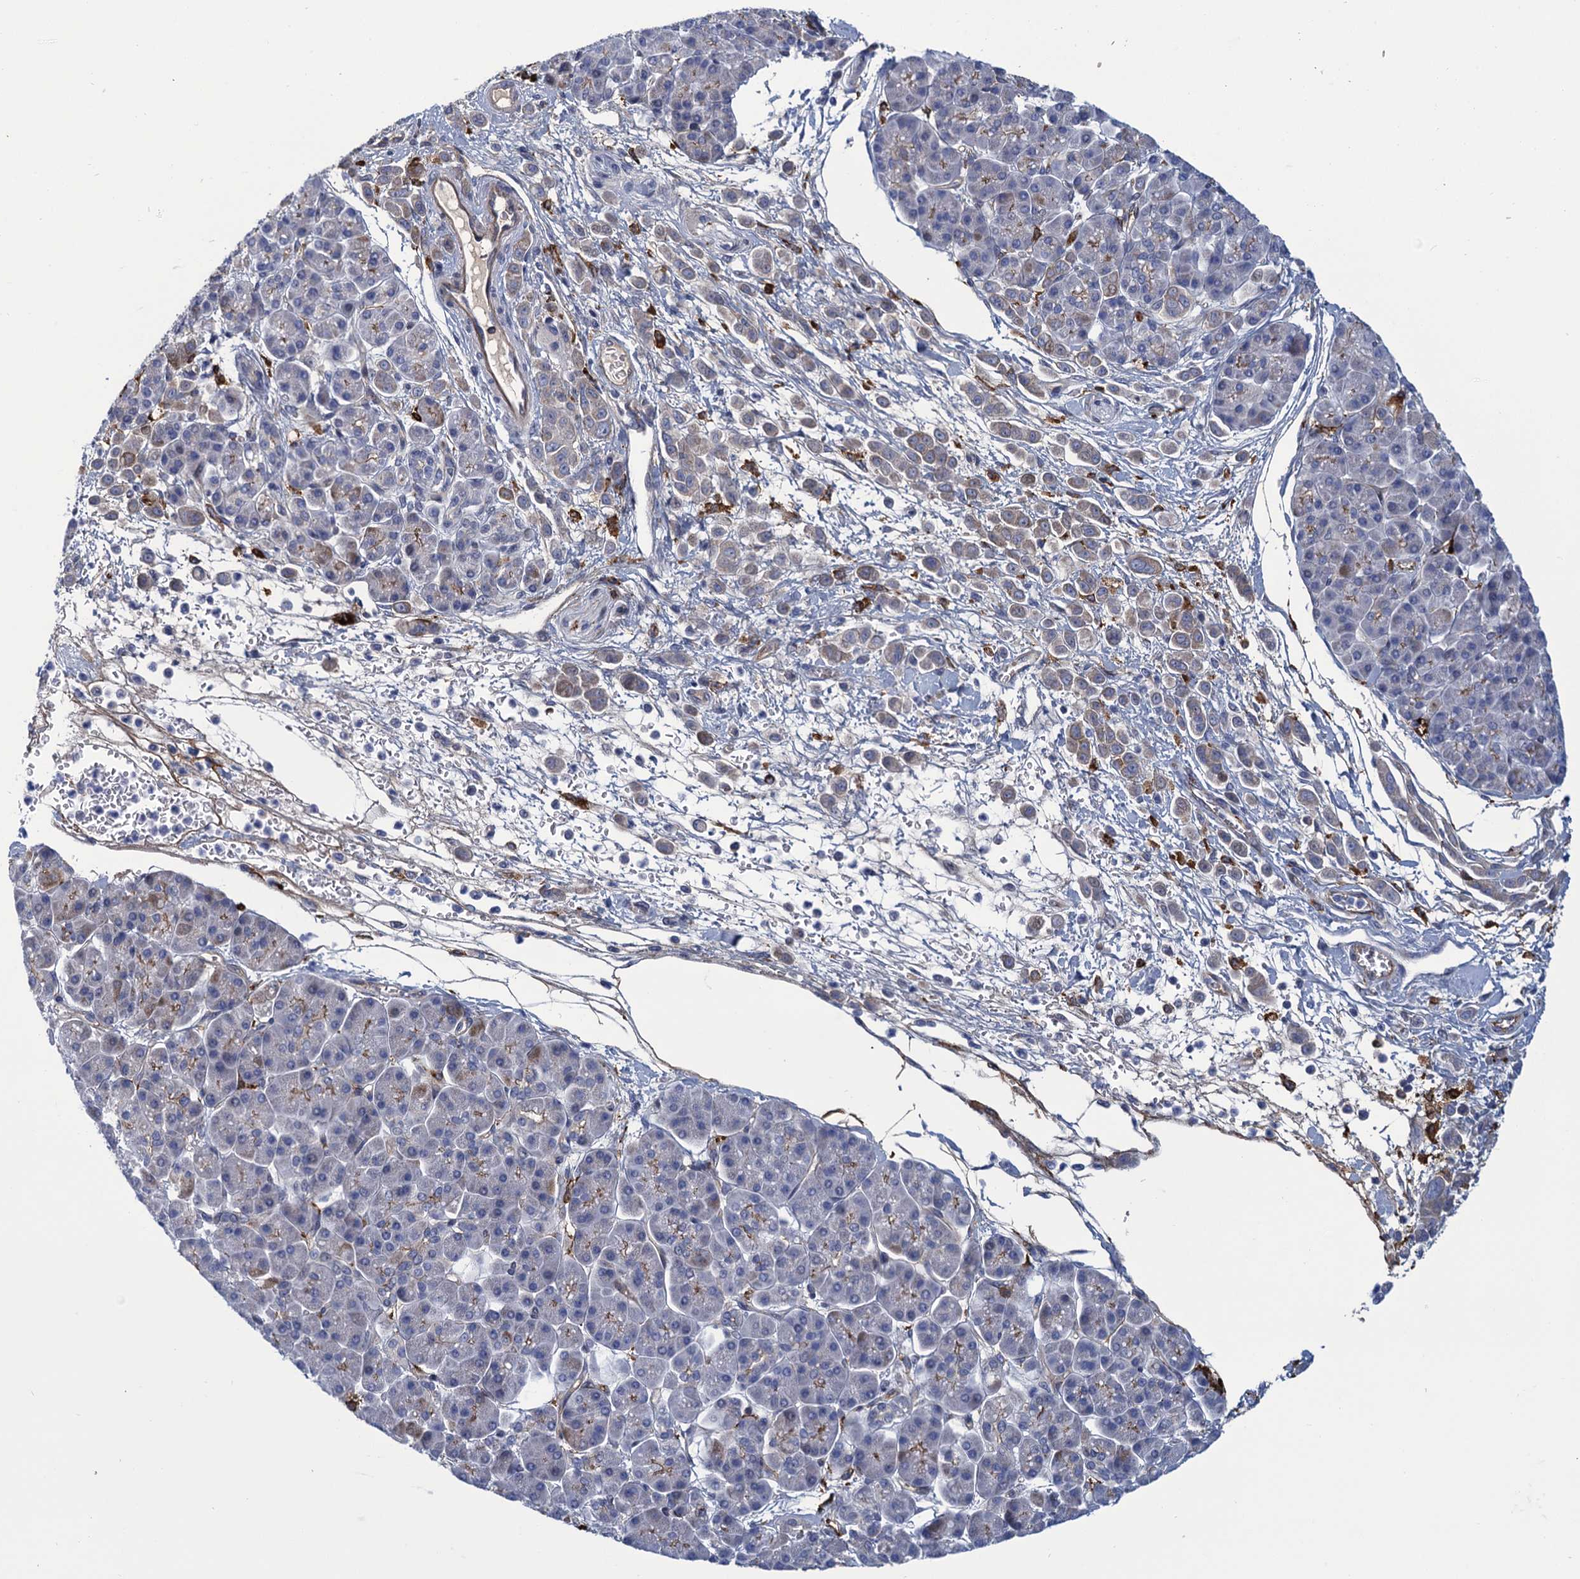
{"staining": {"intensity": "negative", "quantity": "none", "location": "none"}, "tissue": "pancreatic cancer", "cell_type": "Tumor cells", "image_type": "cancer", "snomed": [{"axis": "morphology", "description": "Normal tissue, NOS"}, {"axis": "morphology", "description": "Adenocarcinoma, NOS"}, {"axis": "topography", "description": "Pancreas"}], "caption": "High magnification brightfield microscopy of pancreatic cancer stained with DAB (3,3'-diaminobenzidine) (brown) and counterstained with hematoxylin (blue): tumor cells show no significant staining. Brightfield microscopy of IHC stained with DAB (brown) and hematoxylin (blue), captured at high magnification.", "gene": "DNHD1", "patient": {"sex": "female", "age": 64}}